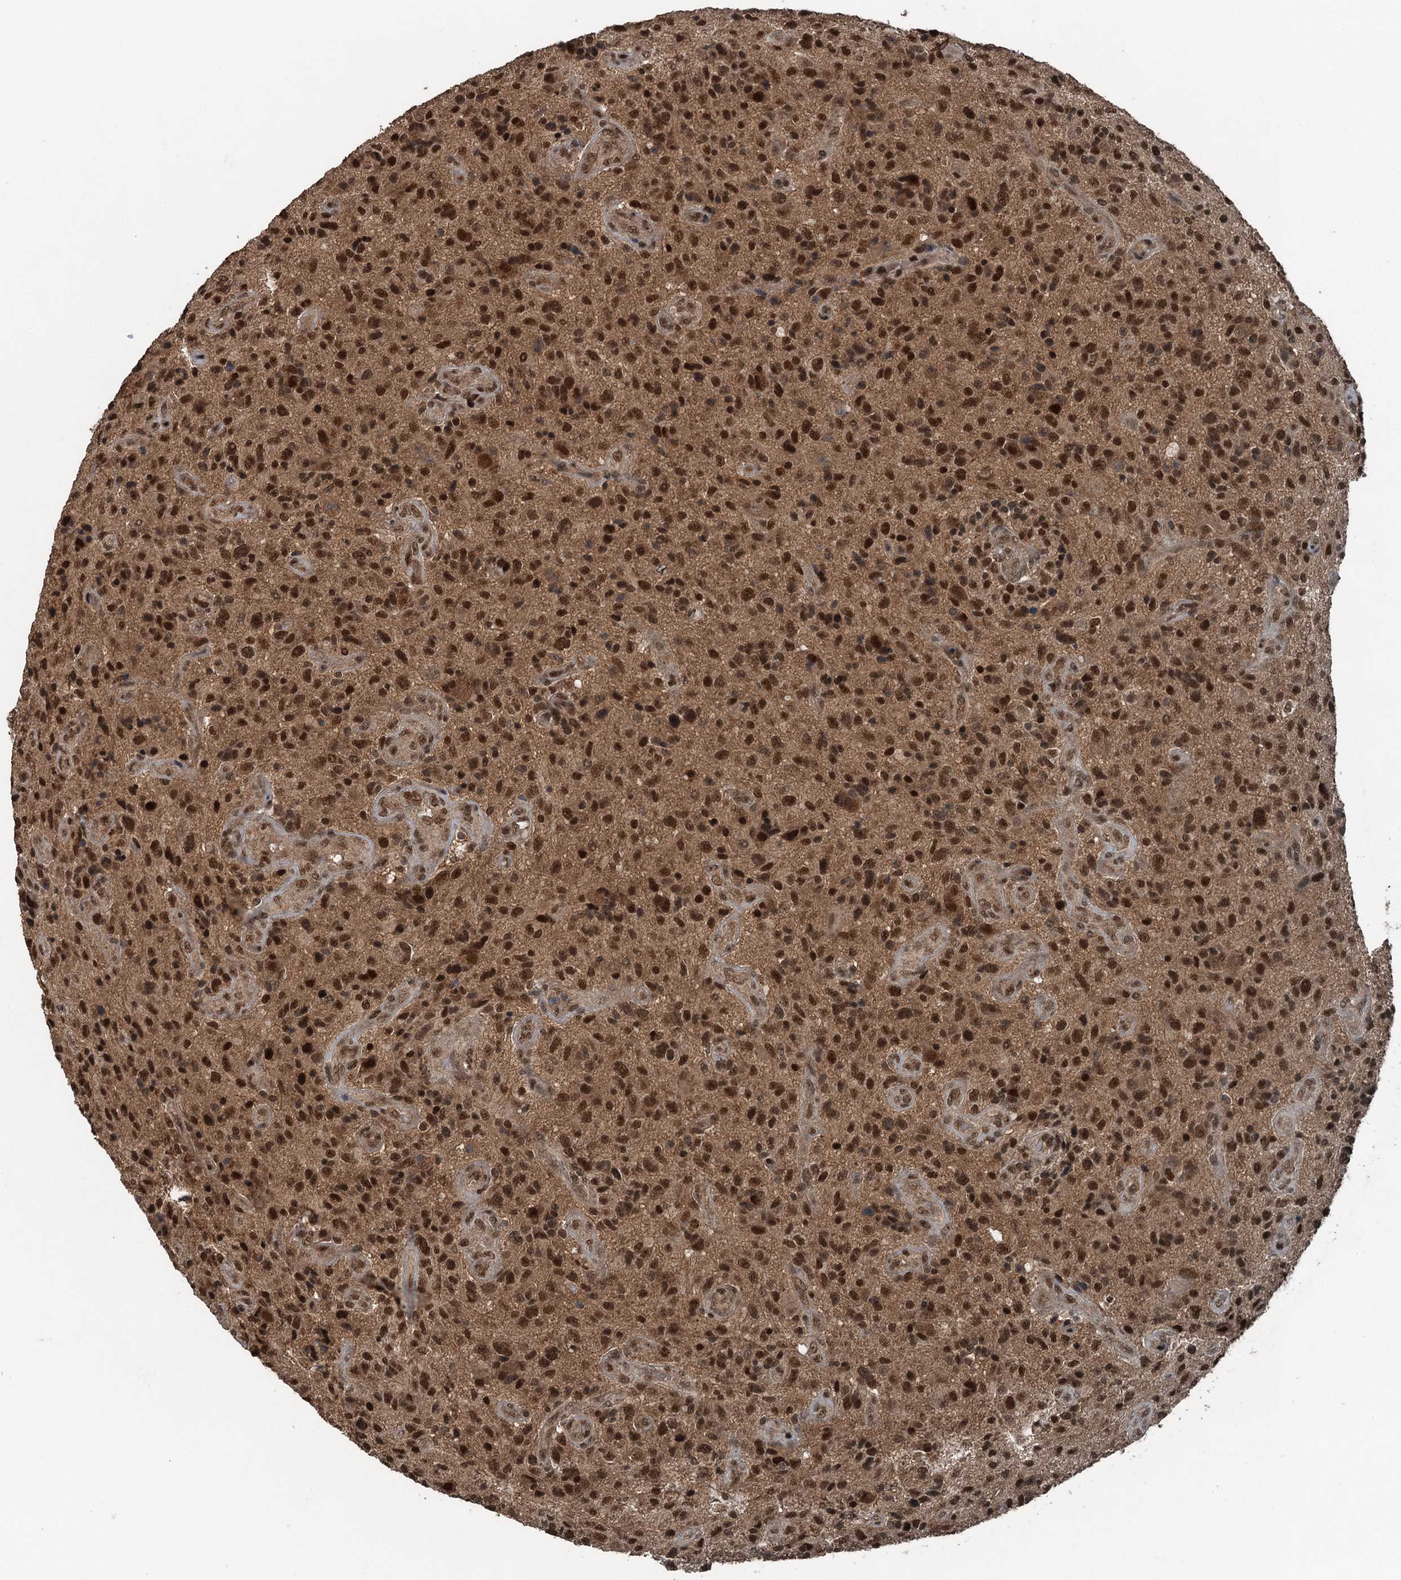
{"staining": {"intensity": "strong", "quantity": ">75%", "location": "nuclear"}, "tissue": "glioma", "cell_type": "Tumor cells", "image_type": "cancer", "snomed": [{"axis": "morphology", "description": "Glioma, malignant, High grade"}, {"axis": "topography", "description": "Brain"}], "caption": "This is a photomicrograph of immunohistochemistry (IHC) staining of malignant glioma (high-grade), which shows strong expression in the nuclear of tumor cells.", "gene": "UBXN6", "patient": {"sex": "male", "age": 47}}